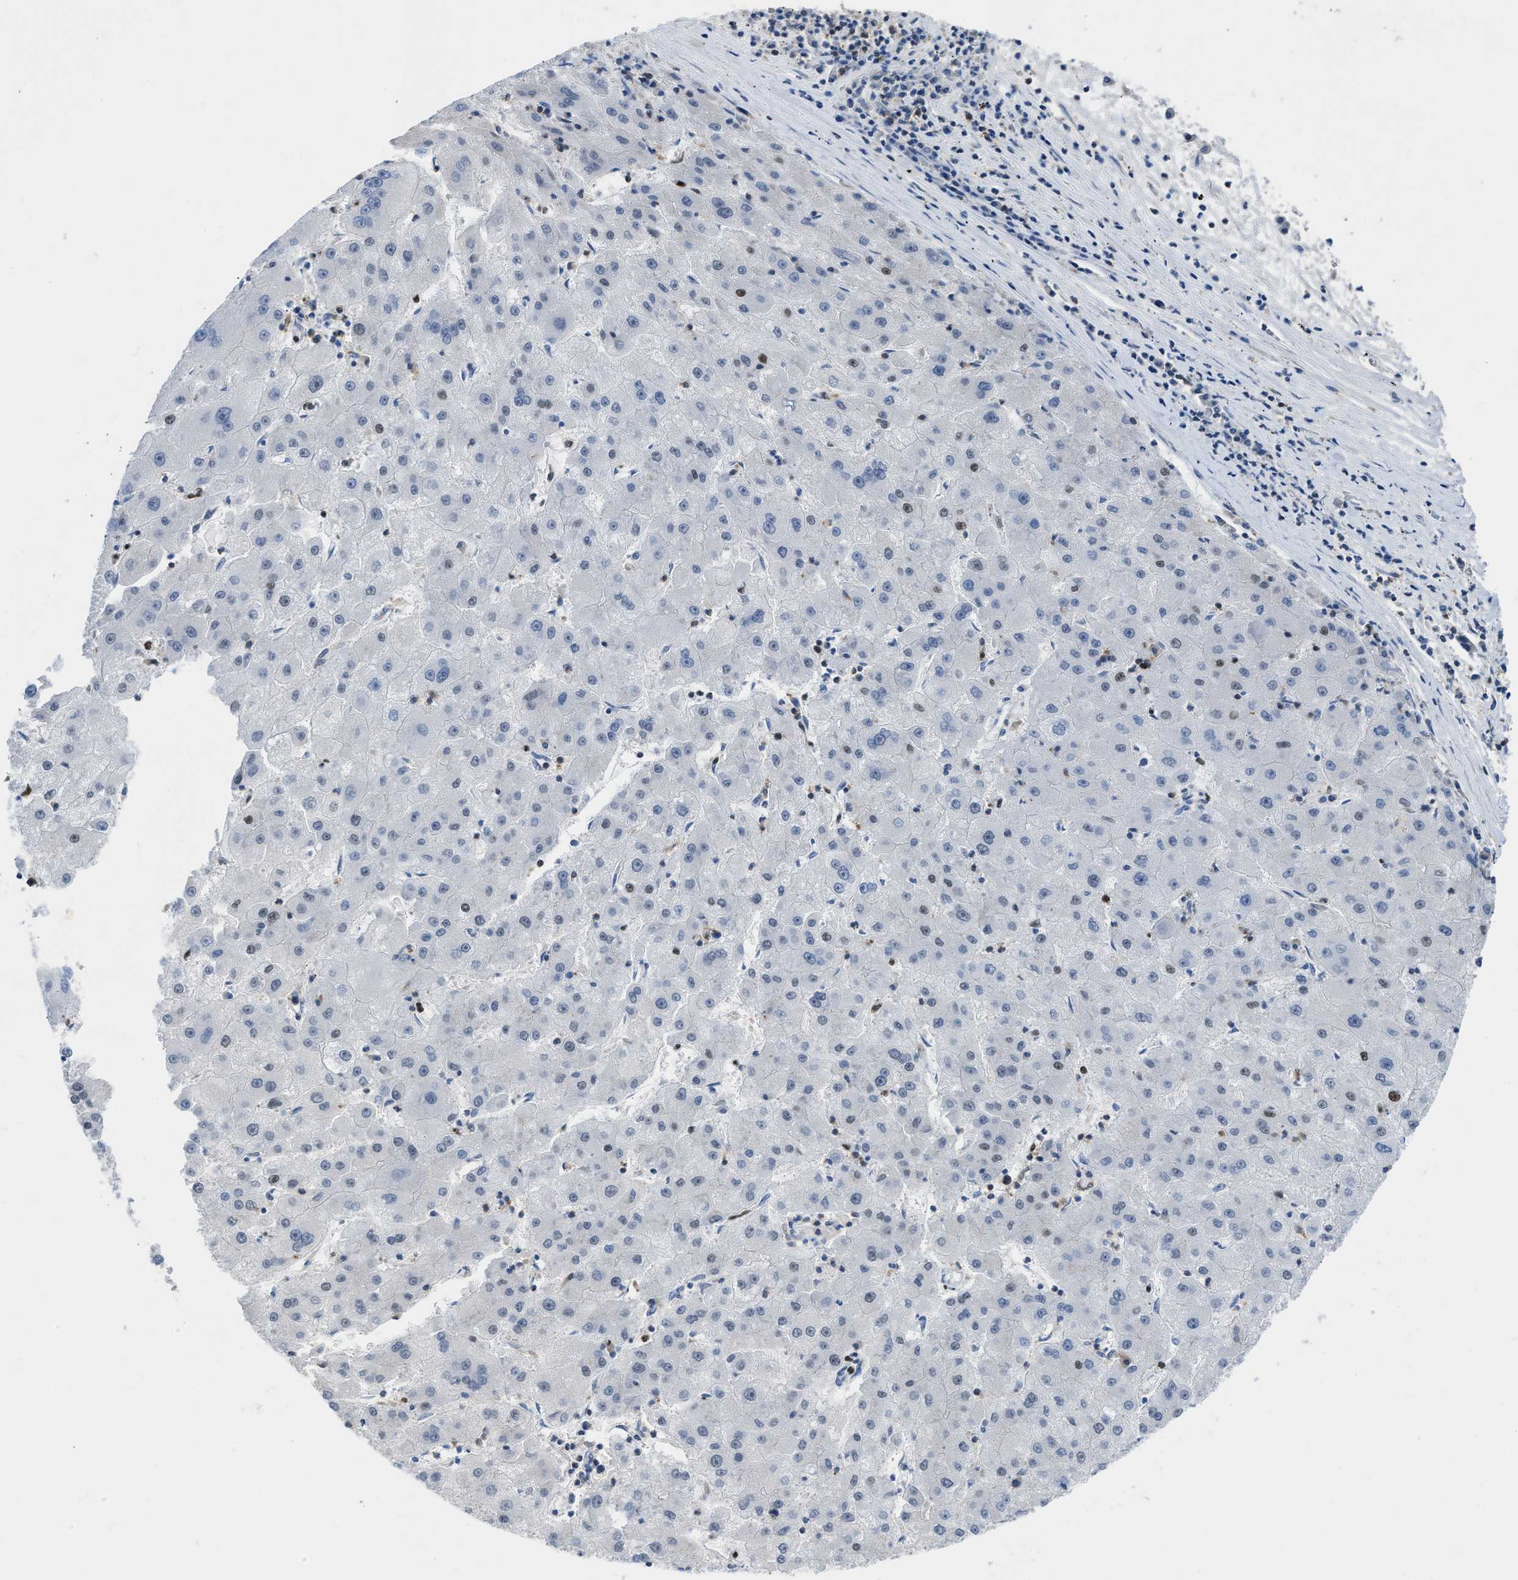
{"staining": {"intensity": "negative", "quantity": "none", "location": "none"}, "tissue": "liver cancer", "cell_type": "Tumor cells", "image_type": "cancer", "snomed": [{"axis": "morphology", "description": "Carcinoma, Hepatocellular, NOS"}, {"axis": "topography", "description": "Liver"}], "caption": "This is an immunohistochemistry (IHC) image of hepatocellular carcinoma (liver). There is no staining in tumor cells.", "gene": "SCAF4", "patient": {"sex": "male", "age": 72}}